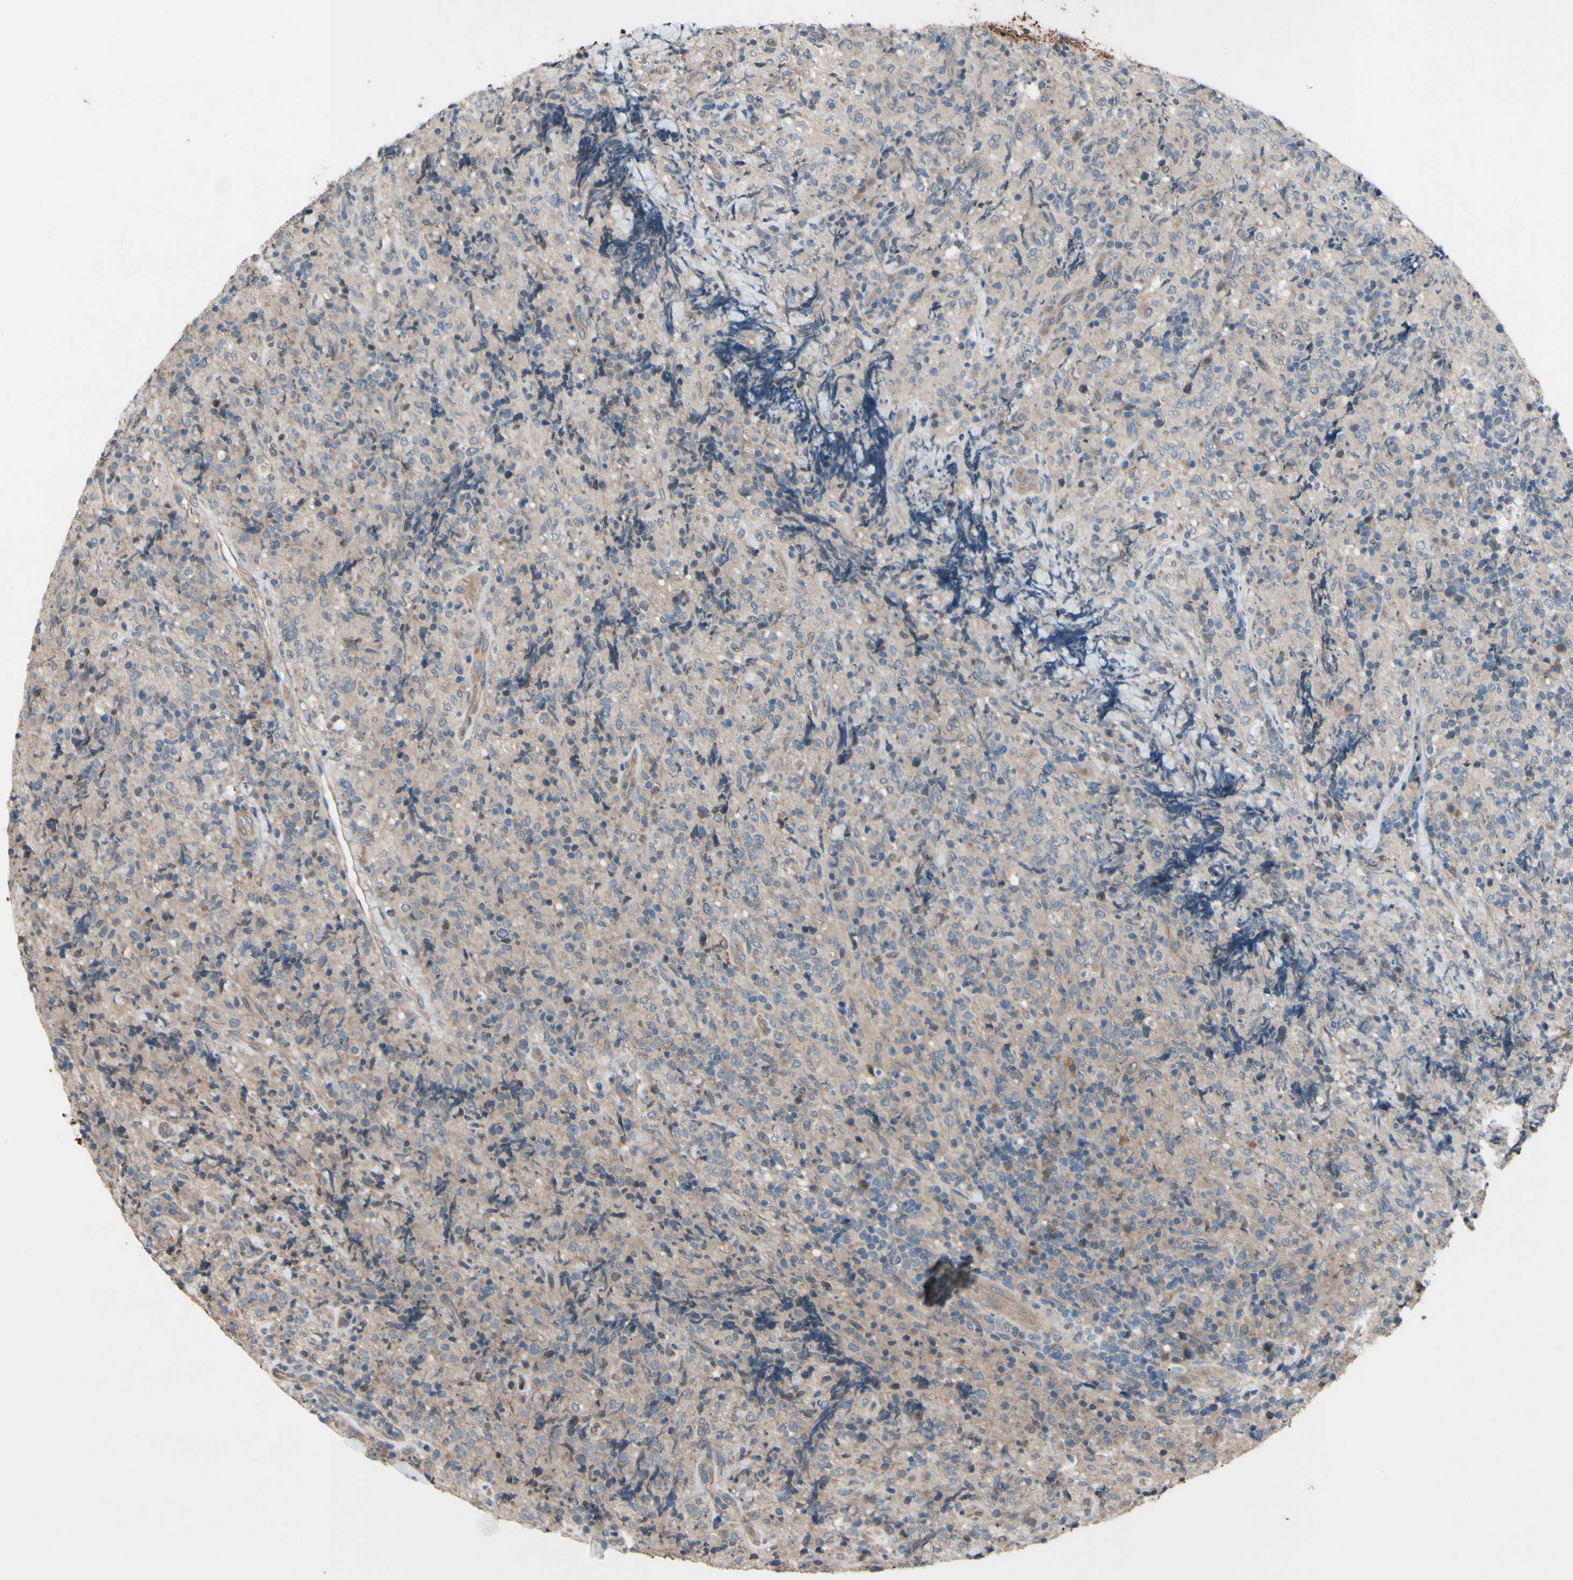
{"staining": {"intensity": "weak", "quantity": "<25%", "location": "cytoplasmic/membranous"}, "tissue": "lymphoma", "cell_type": "Tumor cells", "image_type": "cancer", "snomed": [{"axis": "morphology", "description": "Malignant lymphoma, non-Hodgkin's type, High grade"}, {"axis": "topography", "description": "Tonsil"}], "caption": "The IHC histopathology image has no significant expression in tumor cells of lymphoma tissue.", "gene": "ICAM5", "patient": {"sex": "female", "age": 36}}